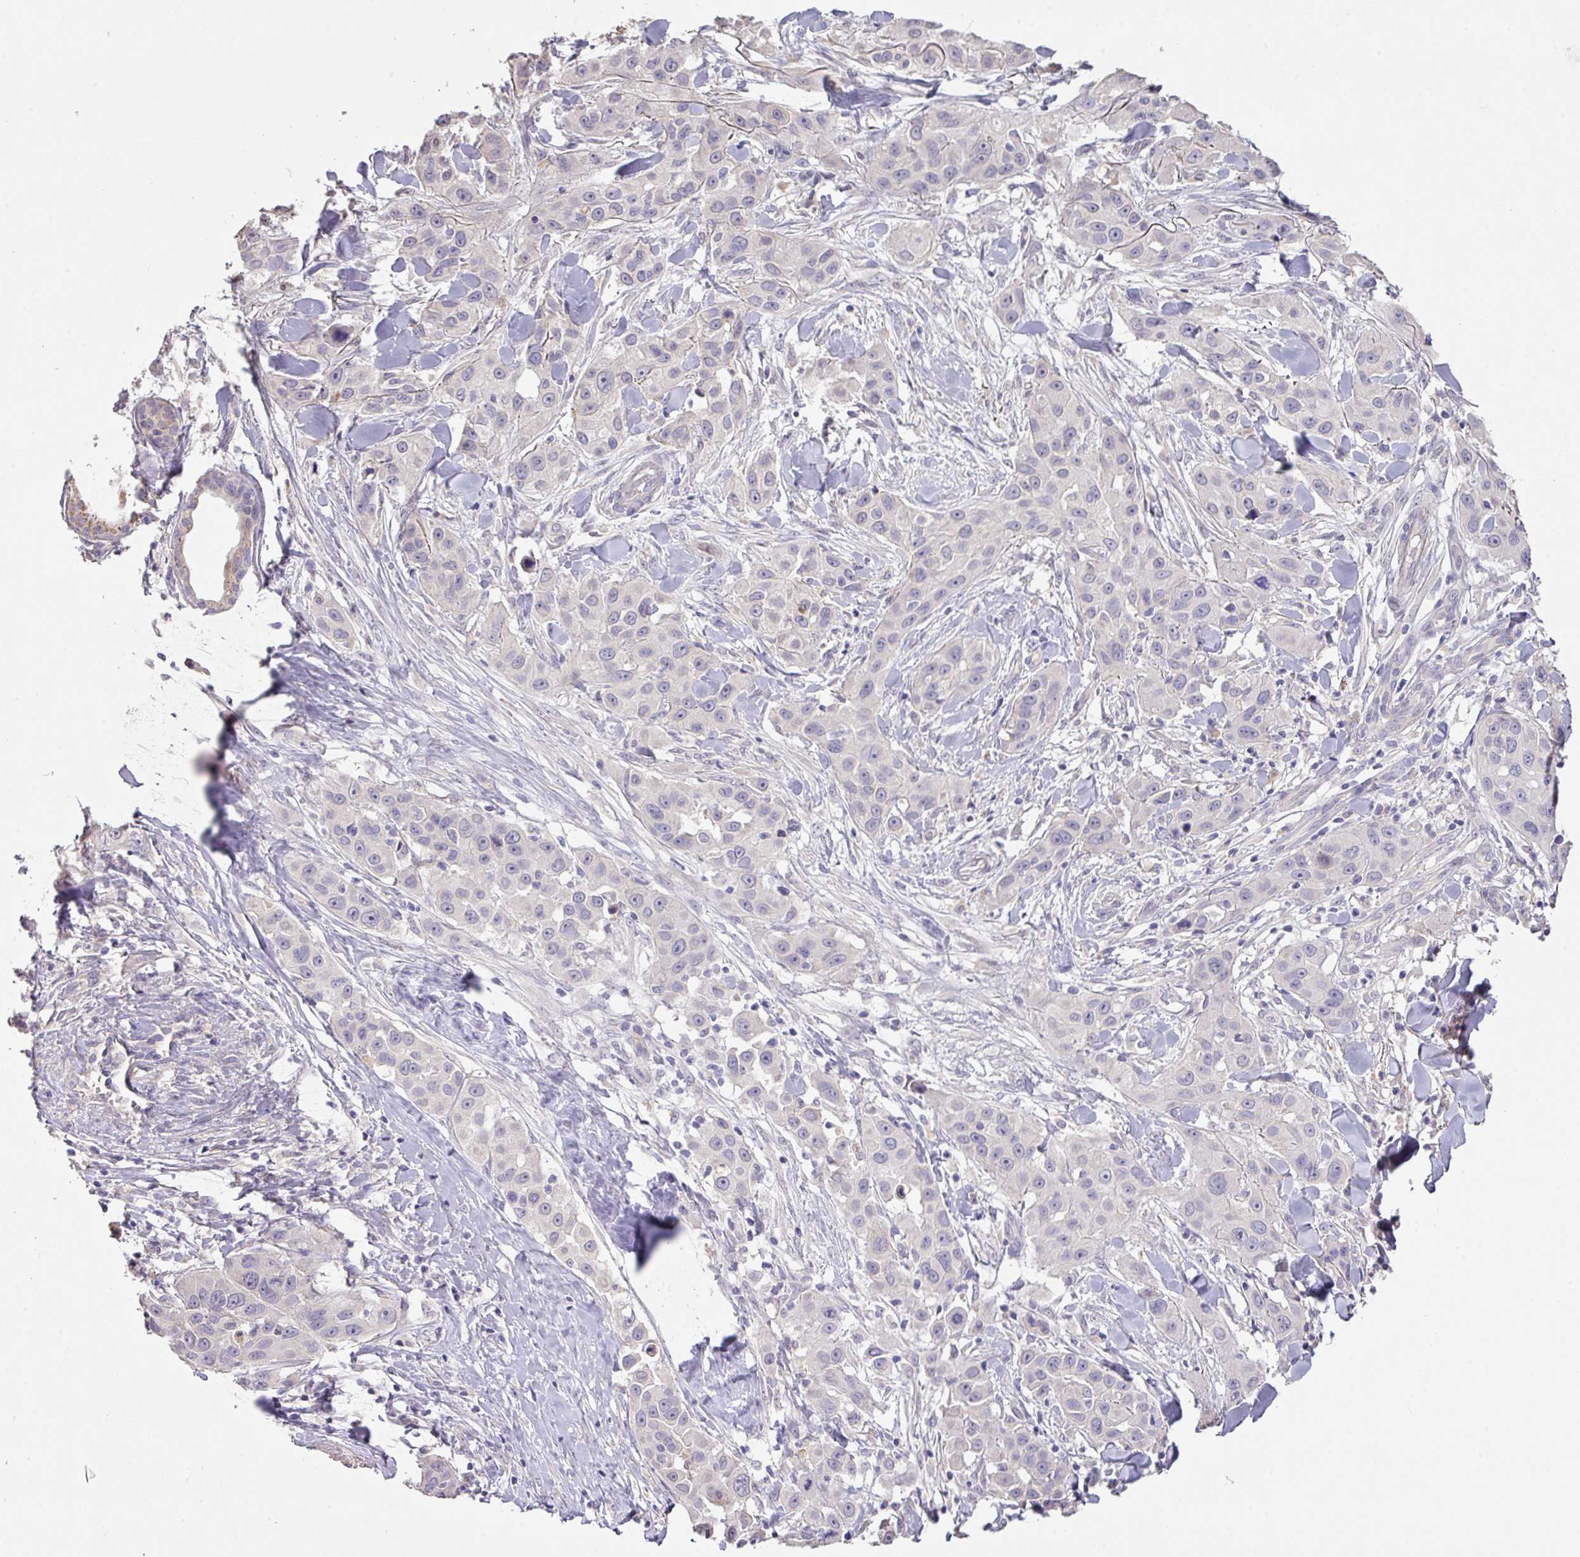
{"staining": {"intensity": "negative", "quantity": "none", "location": "none"}, "tissue": "skin cancer", "cell_type": "Tumor cells", "image_type": "cancer", "snomed": [{"axis": "morphology", "description": "Squamous cell carcinoma, NOS"}, {"axis": "topography", "description": "Skin"}], "caption": "This is an immunohistochemistry micrograph of skin squamous cell carcinoma. There is no expression in tumor cells.", "gene": "PRADC1", "patient": {"sex": "male", "age": 63}}